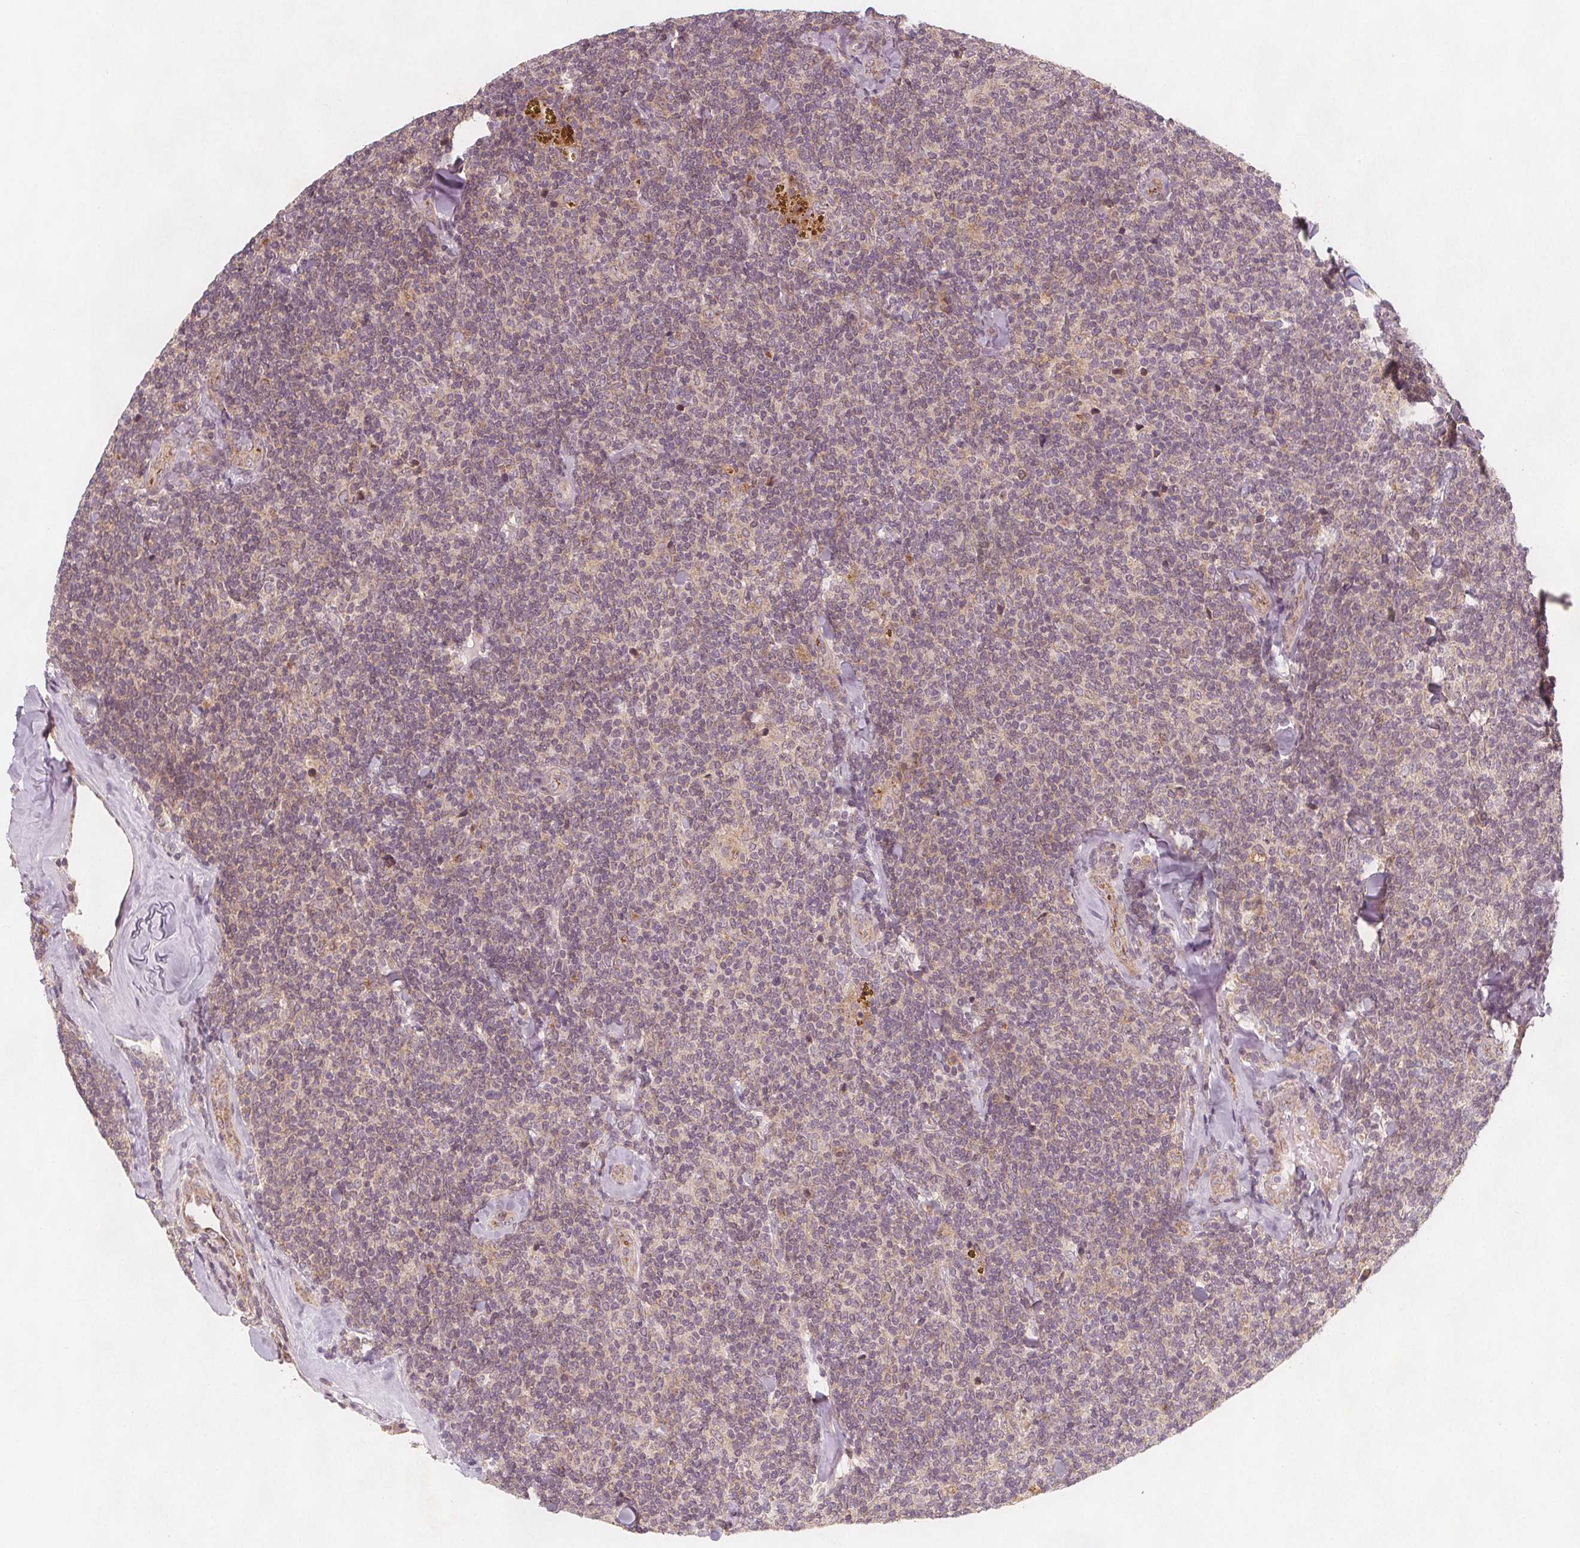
{"staining": {"intensity": "negative", "quantity": "none", "location": "none"}, "tissue": "lymphoma", "cell_type": "Tumor cells", "image_type": "cancer", "snomed": [{"axis": "morphology", "description": "Malignant lymphoma, non-Hodgkin's type, Low grade"}, {"axis": "topography", "description": "Lymph node"}], "caption": "Immunohistochemistry (IHC) micrograph of malignant lymphoma, non-Hodgkin's type (low-grade) stained for a protein (brown), which displays no expression in tumor cells.", "gene": "NCSTN", "patient": {"sex": "female", "age": 56}}